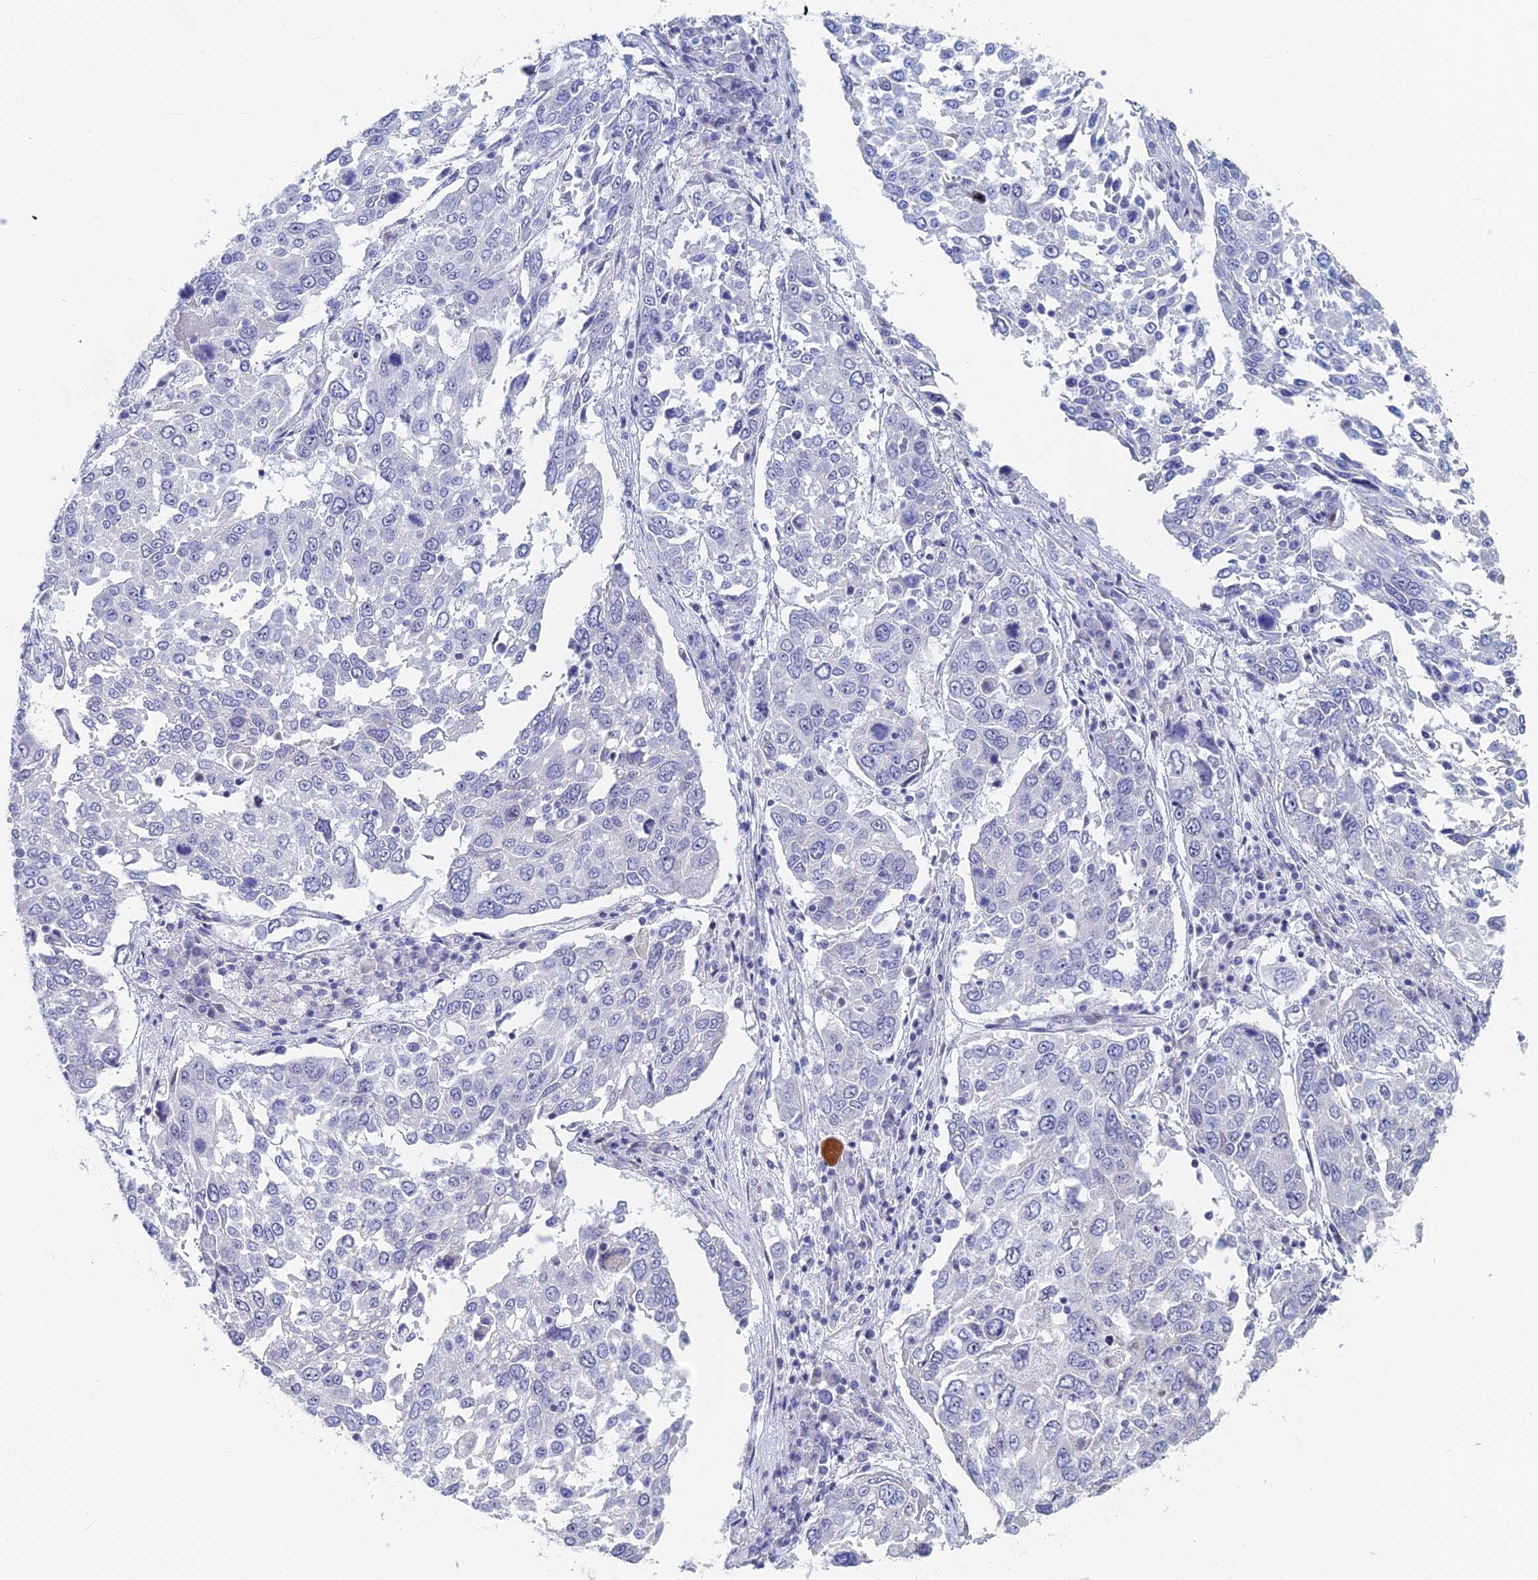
{"staining": {"intensity": "negative", "quantity": "none", "location": "none"}, "tissue": "lung cancer", "cell_type": "Tumor cells", "image_type": "cancer", "snomed": [{"axis": "morphology", "description": "Squamous cell carcinoma, NOS"}, {"axis": "topography", "description": "Lung"}], "caption": "Tumor cells are negative for brown protein staining in lung cancer.", "gene": "DRGX", "patient": {"sex": "male", "age": 65}}